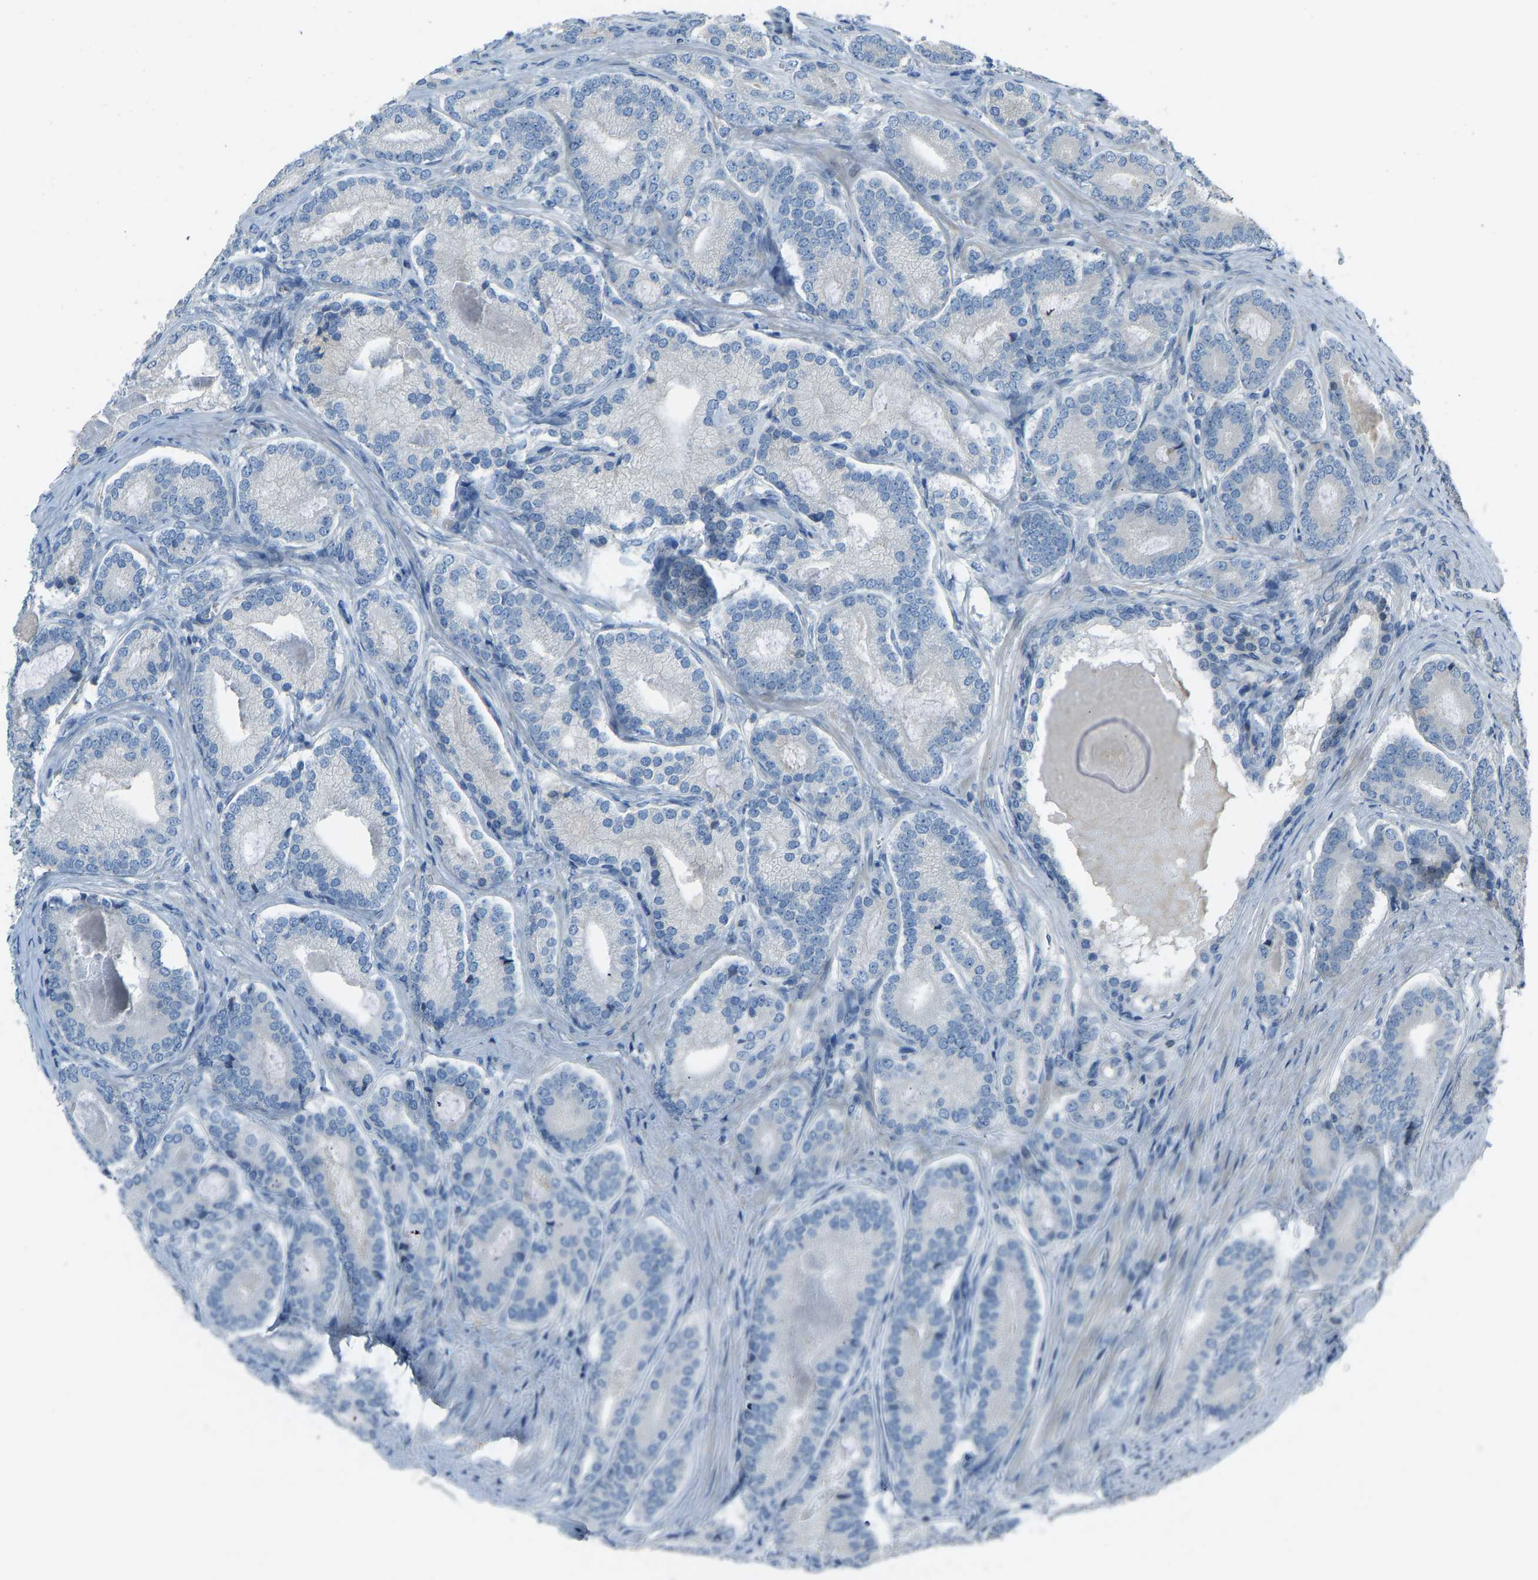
{"staining": {"intensity": "negative", "quantity": "none", "location": "none"}, "tissue": "prostate cancer", "cell_type": "Tumor cells", "image_type": "cancer", "snomed": [{"axis": "morphology", "description": "Adenocarcinoma, High grade"}, {"axis": "topography", "description": "Prostate"}], "caption": "There is no significant staining in tumor cells of prostate cancer.", "gene": "FBLN2", "patient": {"sex": "male", "age": 60}}